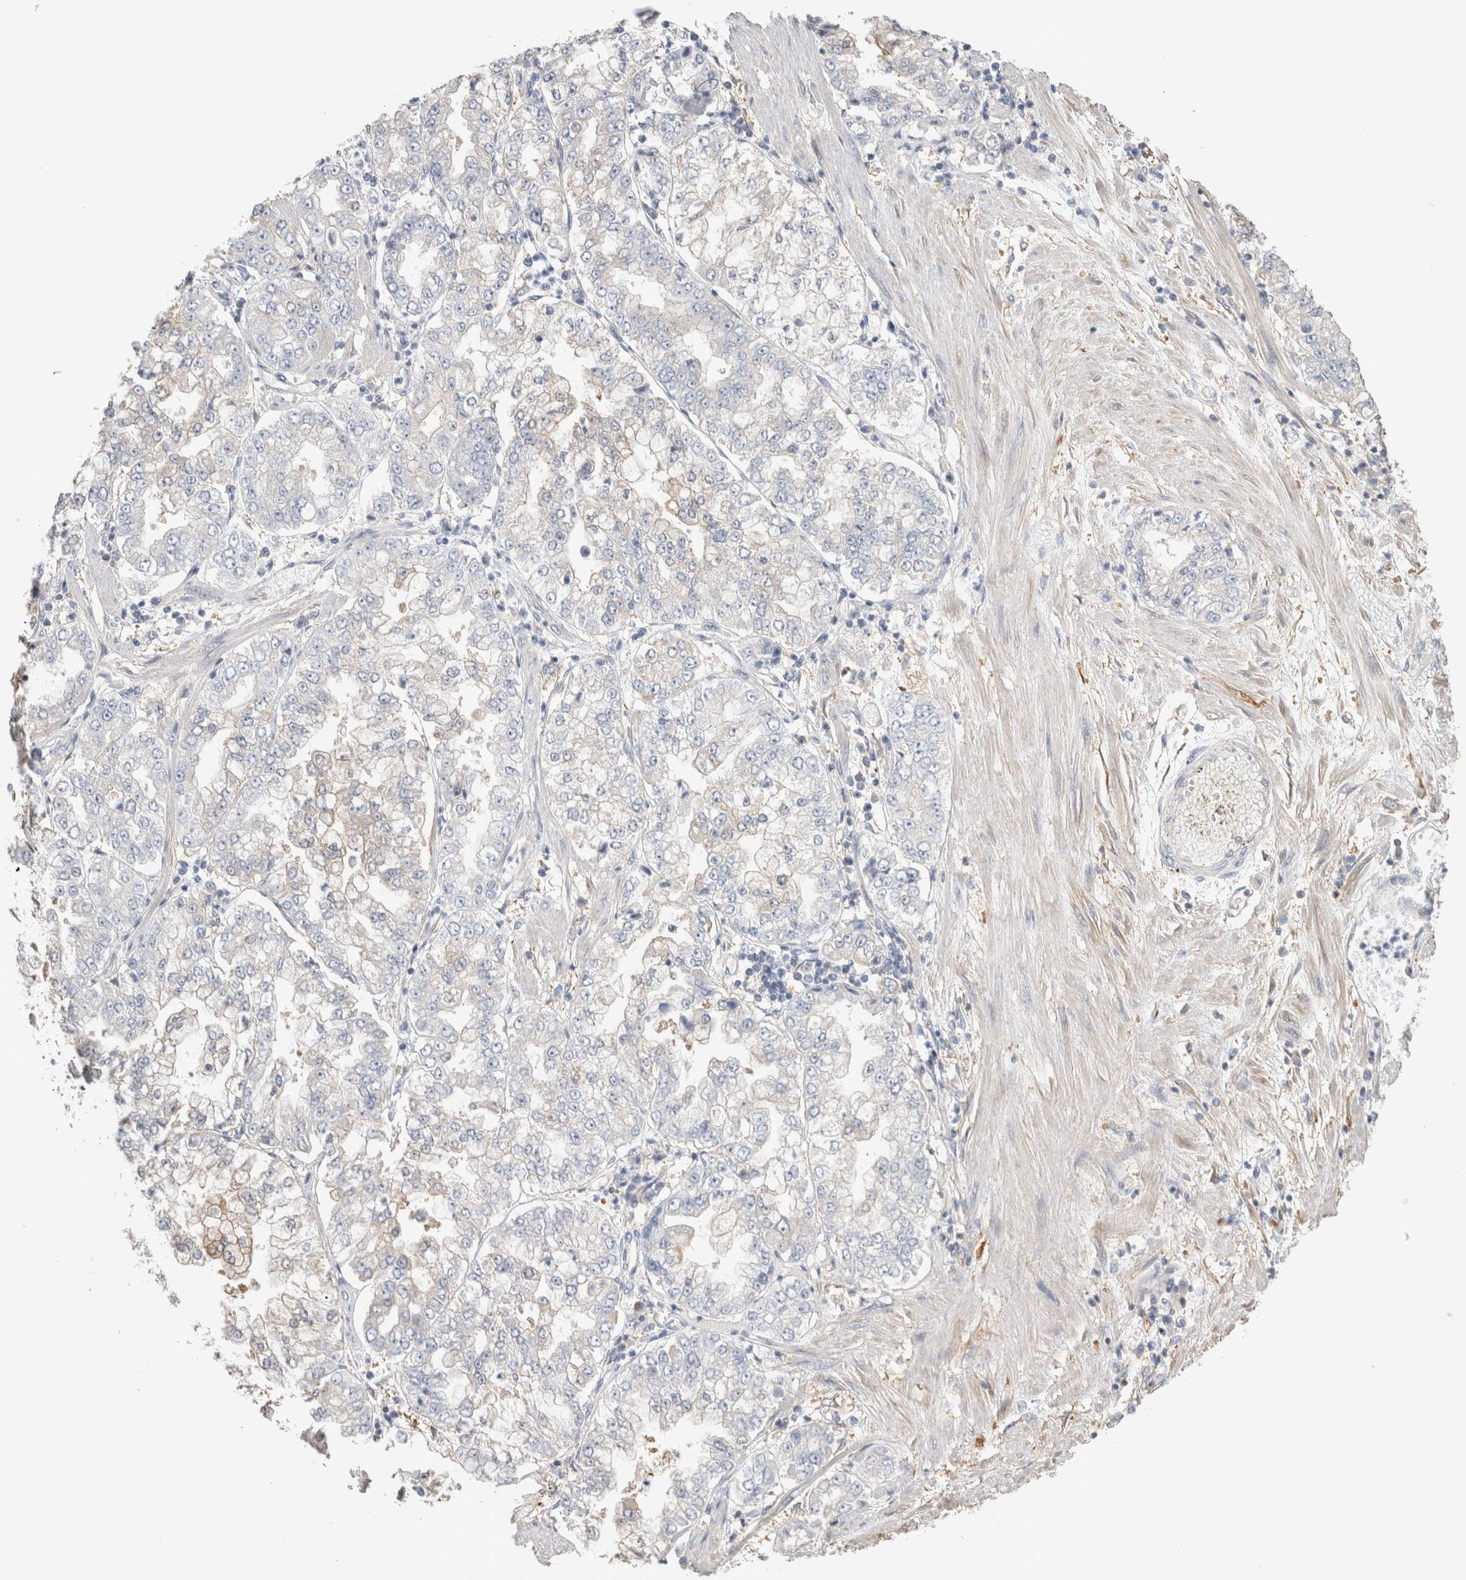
{"staining": {"intensity": "negative", "quantity": "none", "location": "none"}, "tissue": "stomach cancer", "cell_type": "Tumor cells", "image_type": "cancer", "snomed": [{"axis": "morphology", "description": "Adenocarcinoma, NOS"}, {"axis": "topography", "description": "Stomach"}], "caption": "Immunohistochemistry photomicrograph of neoplastic tissue: human adenocarcinoma (stomach) stained with DAB (3,3'-diaminobenzidine) shows no significant protein positivity in tumor cells.", "gene": "CAPN2", "patient": {"sex": "male", "age": 76}}